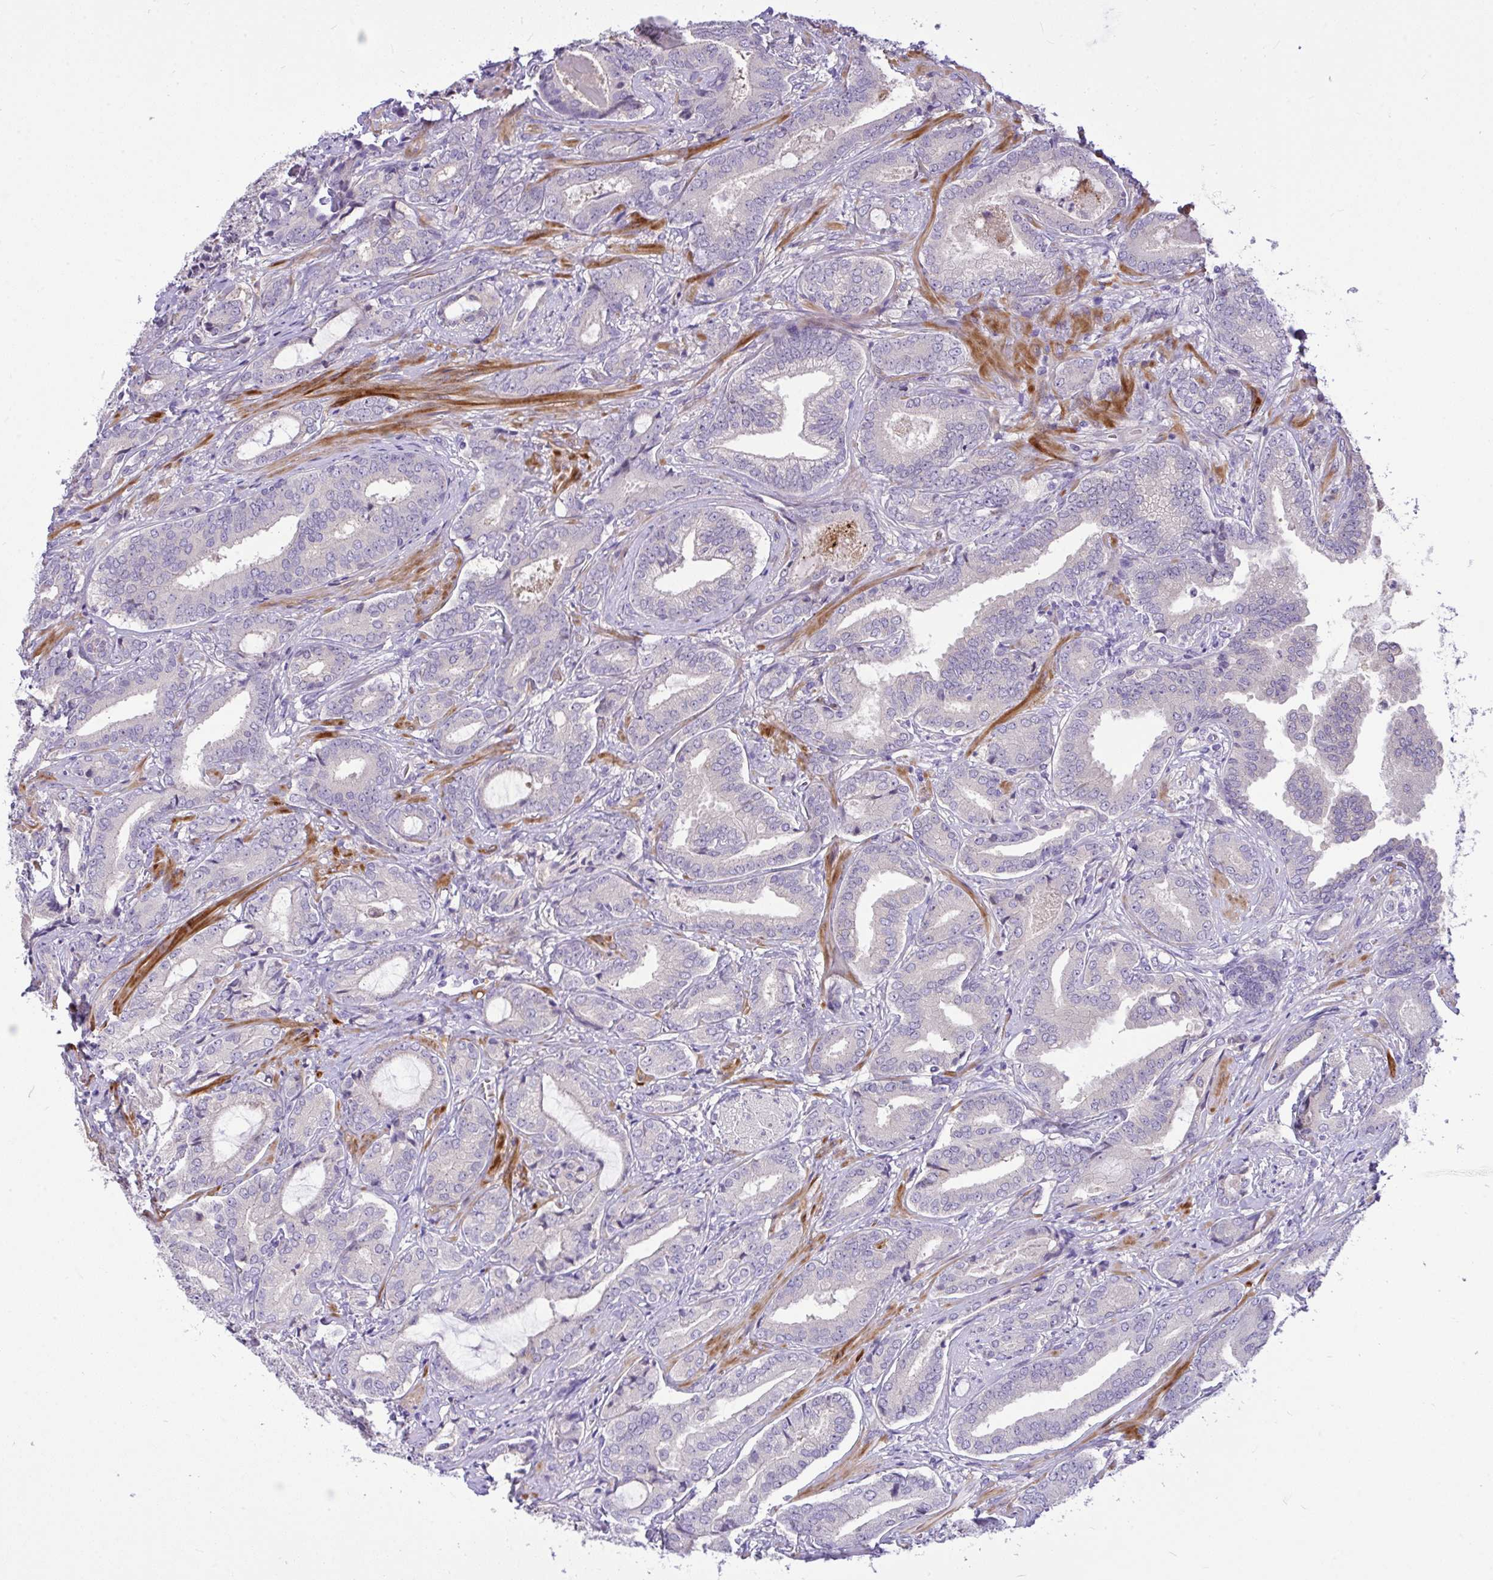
{"staining": {"intensity": "negative", "quantity": "none", "location": "none"}, "tissue": "prostate cancer", "cell_type": "Tumor cells", "image_type": "cancer", "snomed": [{"axis": "morphology", "description": "Adenocarcinoma, High grade"}, {"axis": "topography", "description": "Prostate"}], "caption": "Immunohistochemistry (IHC) of human high-grade adenocarcinoma (prostate) exhibits no positivity in tumor cells. (Stains: DAB (3,3'-diaminobenzidine) immunohistochemistry (IHC) with hematoxylin counter stain, Microscopy: brightfield microscopy at high magnification).", "gene": "MOCS1", "patient": {"sex": "male", "age": 62}}